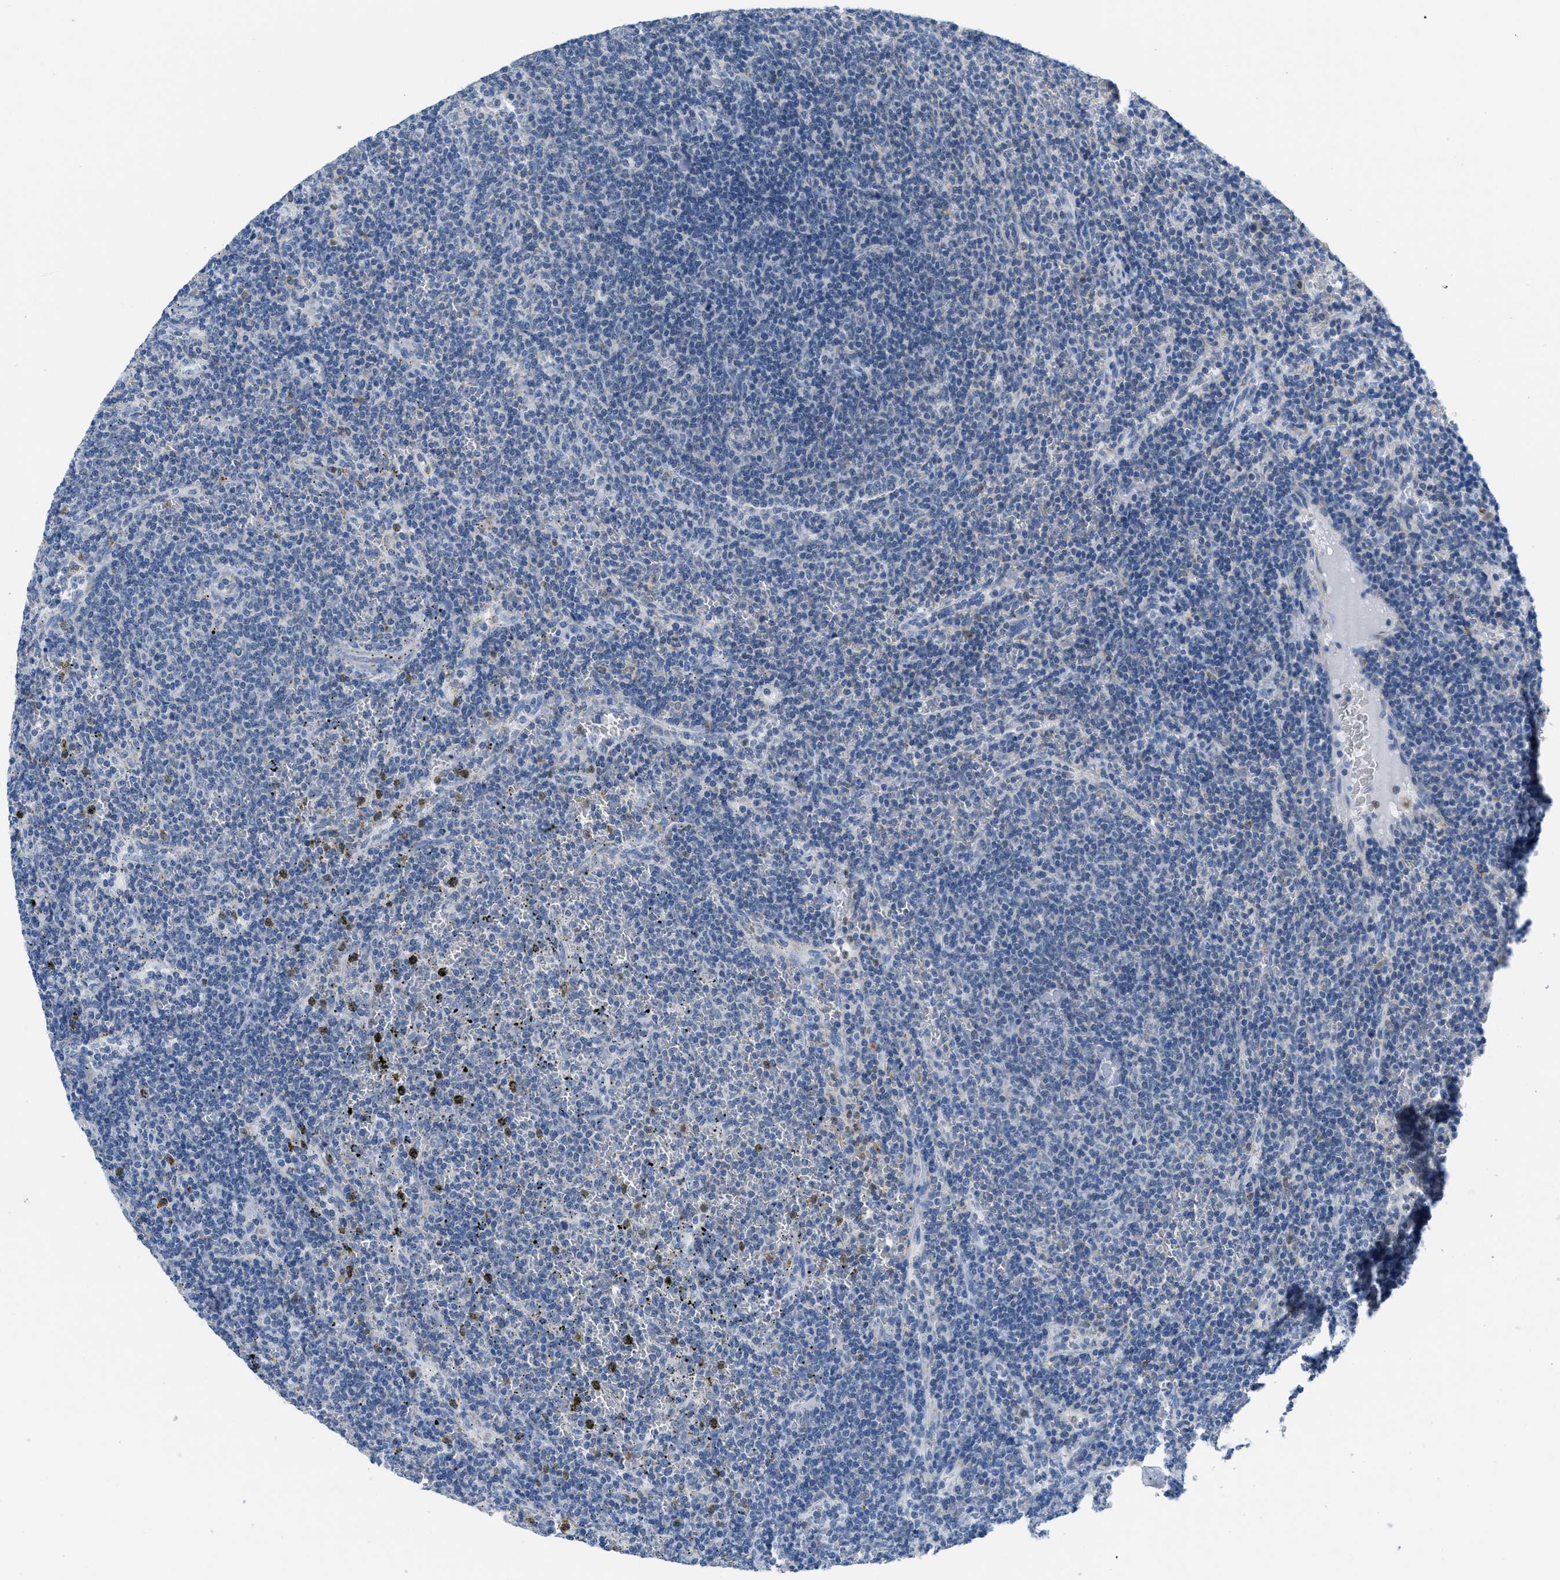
{"staining": {"intensity": "negative", "quantity": "none", "location": "none"}, "tissue": "lymphoma", "cell_type": "Tumor cells", "image_type": "cancer", "snomed": [{"axis": "morphology", "description": "Malignant lymphoma, non-Hodgkin's type, Low grade"}, {"axis": "topography", "description": "Spleen"}], "caption": "Immunohistochemistry photomicrograph of lymphoma stained for a protein (brown), which exhibits no expression in tumor cells.", "gene": "PTDSS1", "patient": {"sex": "female", "age": 50}}